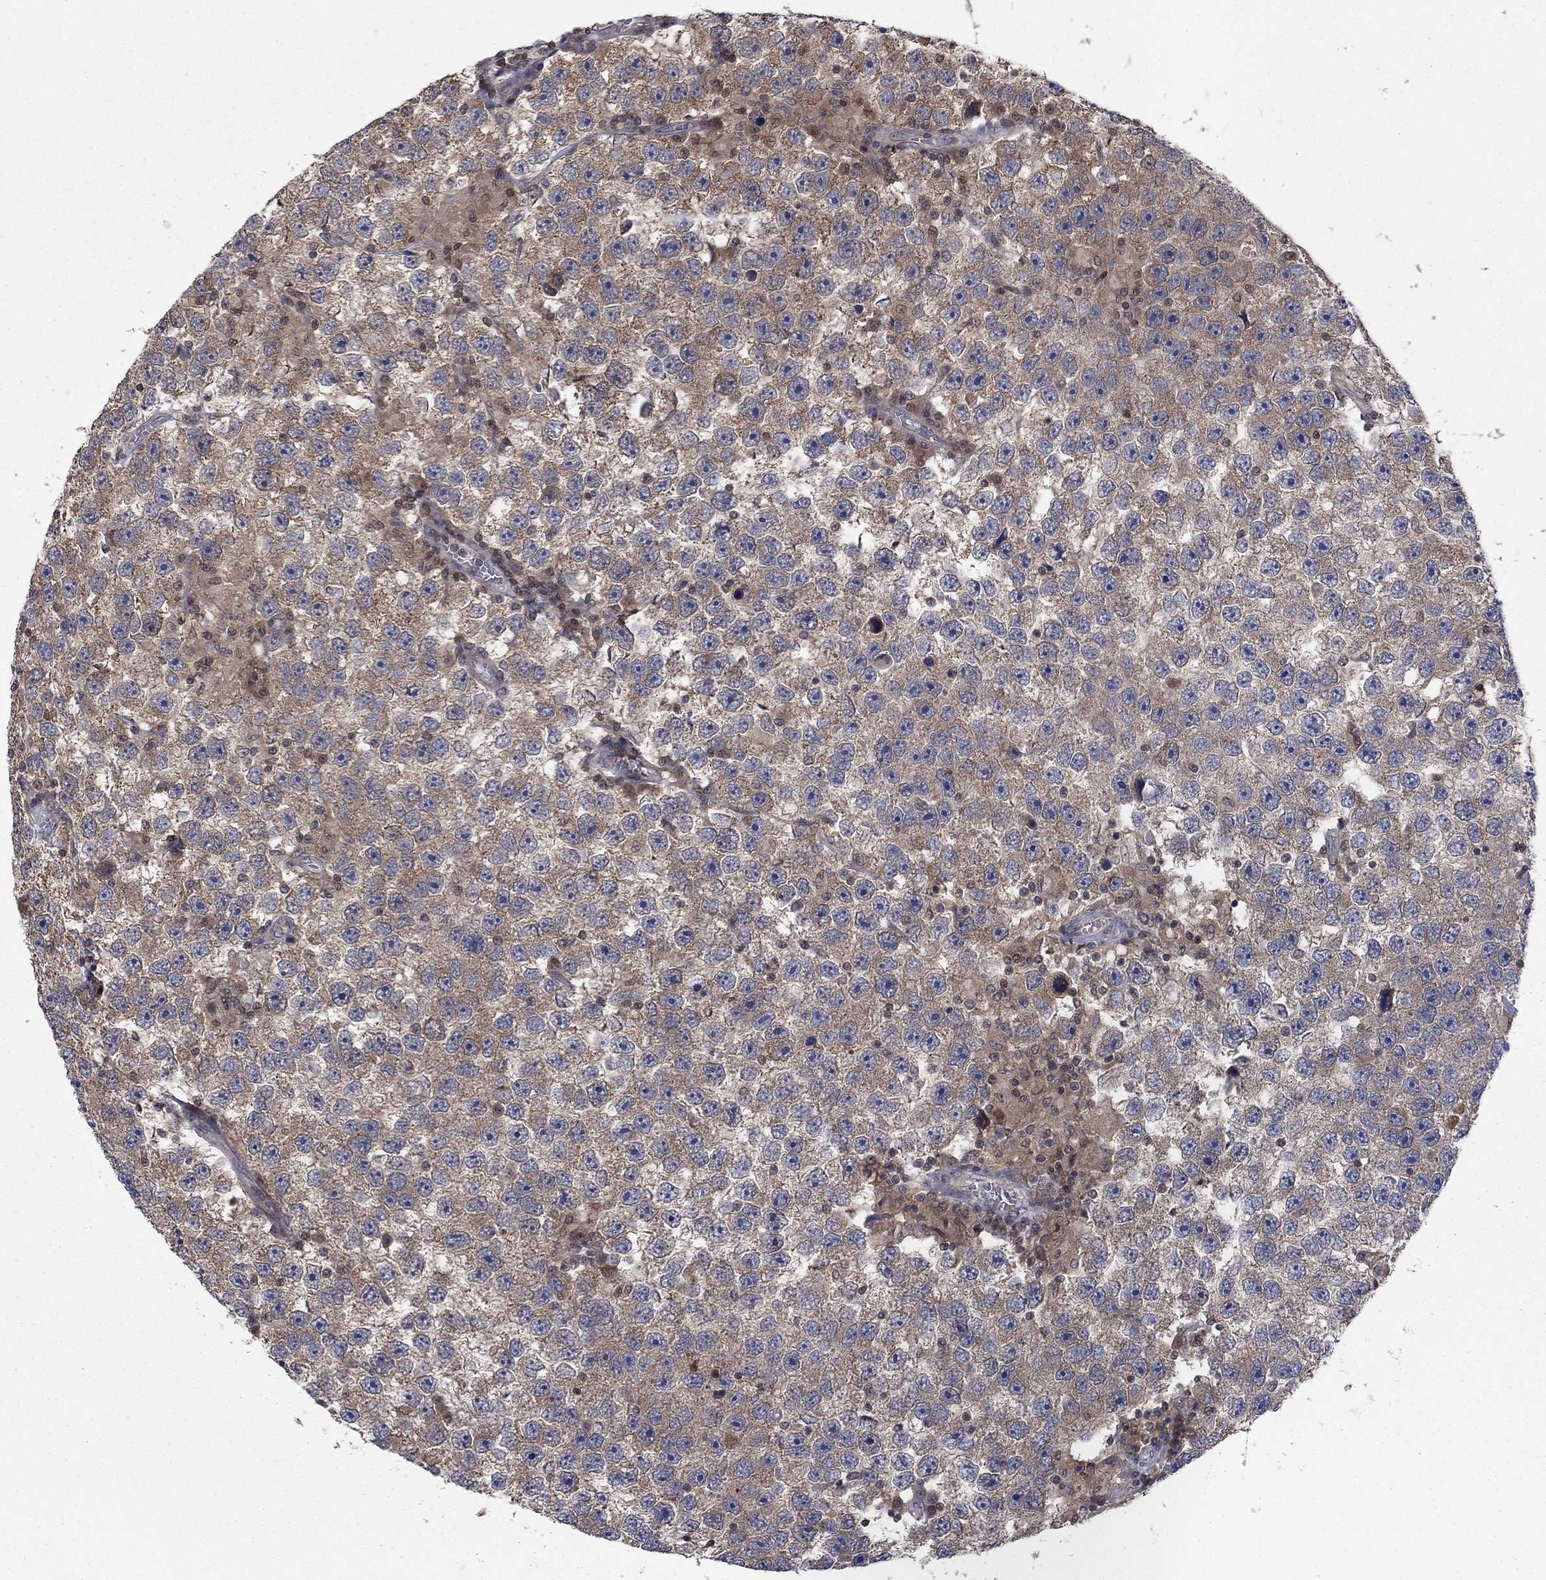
{"staining": {"intensity": "weak", "quantity": "25%-75%", "location": "cytoplasmic/membranous"}, "tissue": "testis cancer", "cell_type": "Tumor cells", "image_type": "cancer", "snomed": [{"axis": "morphology", "description": "Seminoma, NOS"}, {"axis": "topography", "description": "Testis"}], "caption": "Testis cancer (seminoma) tissue shows weak cytoplasmic/membranous positivity in about 25%-75% of tumor cells, visualized by immunohistochemistry.", "gene": "IAH1", "patient": {"sex": "male", "age": 26}}